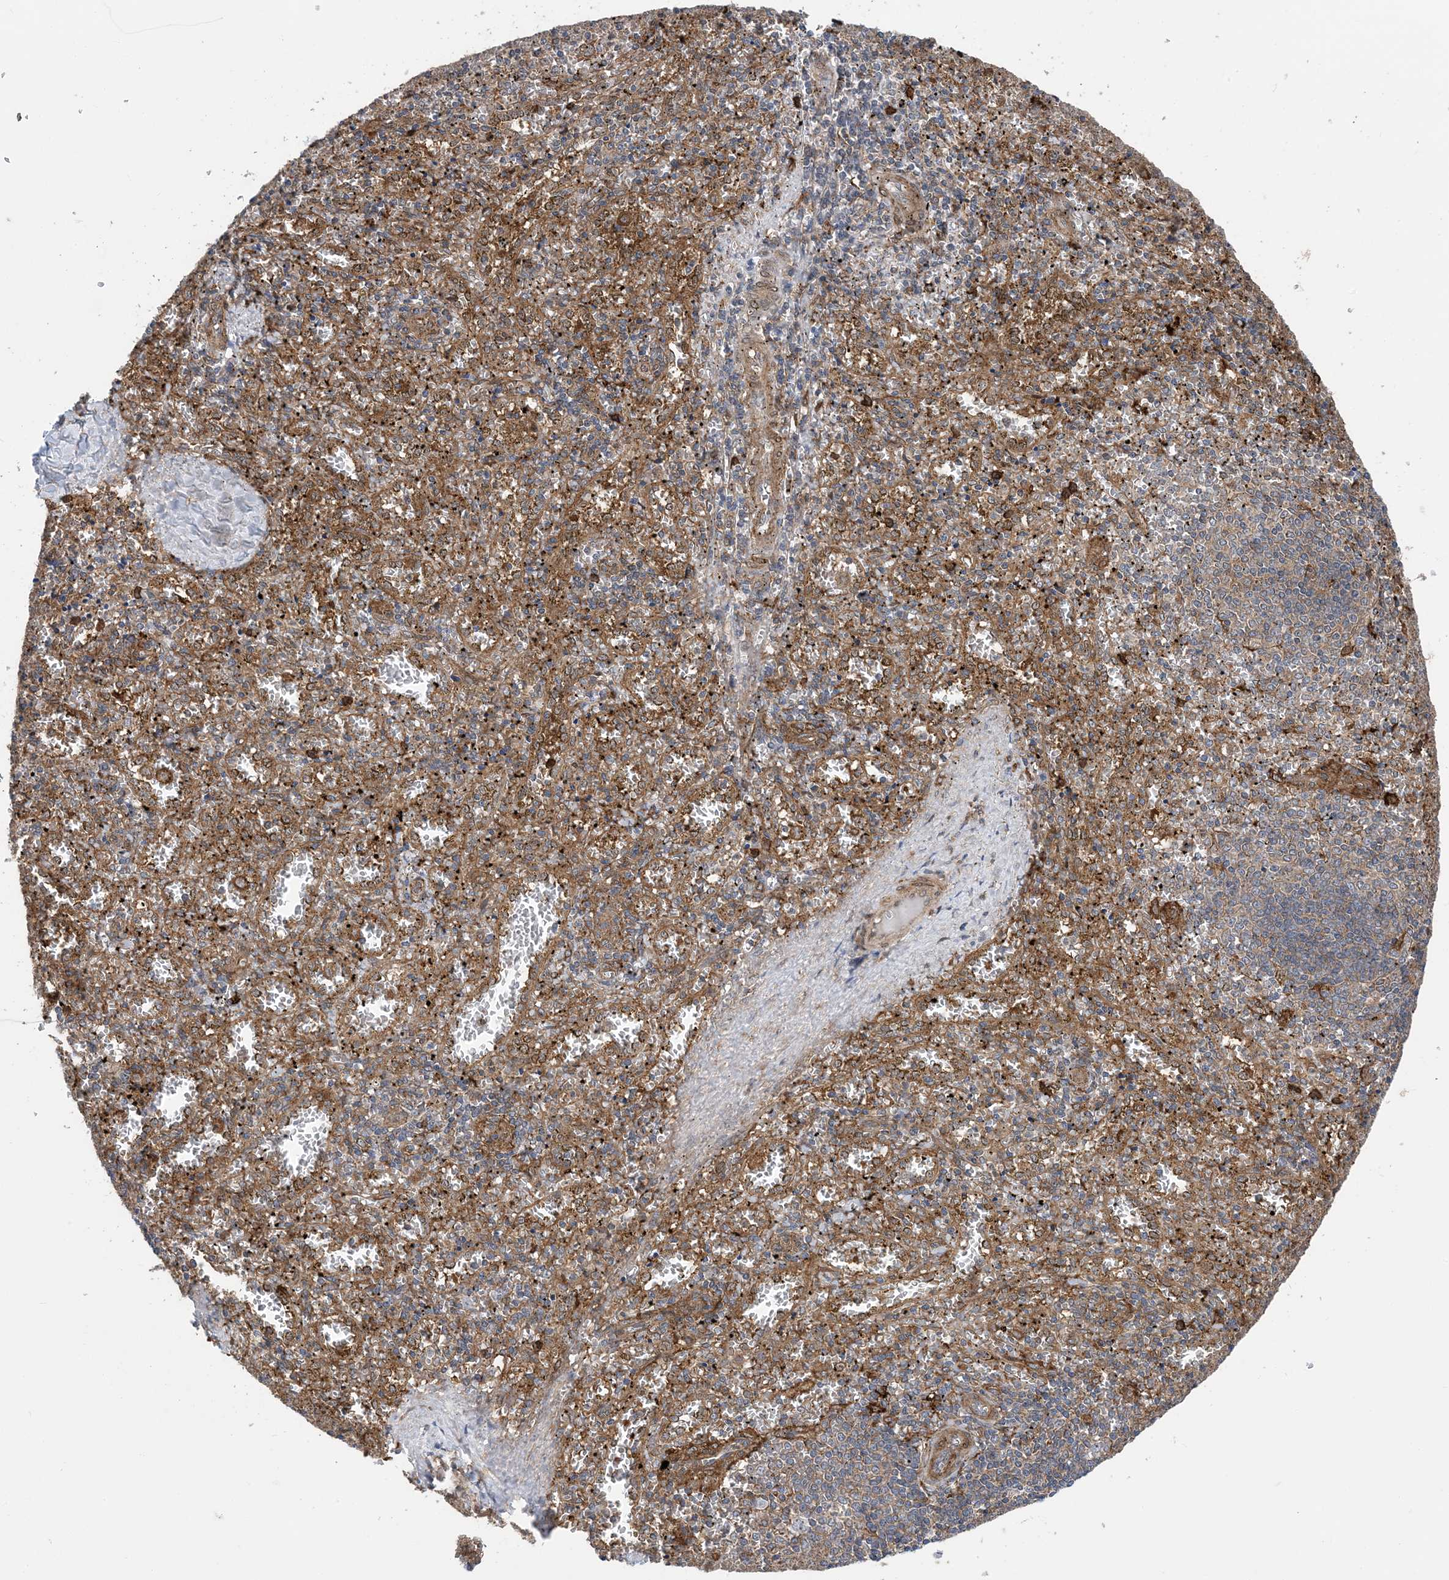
{"staining": {"intensity": "moderate", "quantity": "<25%", "location": "cytoplasmic/membranous"}, "tissue": "spleen", "cell_type": "Cells in red pulp", "image_type": "normal", "snomed": [{"axis": "morphology", "description": "Normal tissue, NOS"}, {"axis": "topography", "description": "Spleen"}], "caption": "Human spleen stained with a brown dye displays moderate cytoplasmic/membranous positive expression in about <25% of cells in red pulp.", "gene": "HS1BP3", "patient": {"sex": "male", "age": 11}}